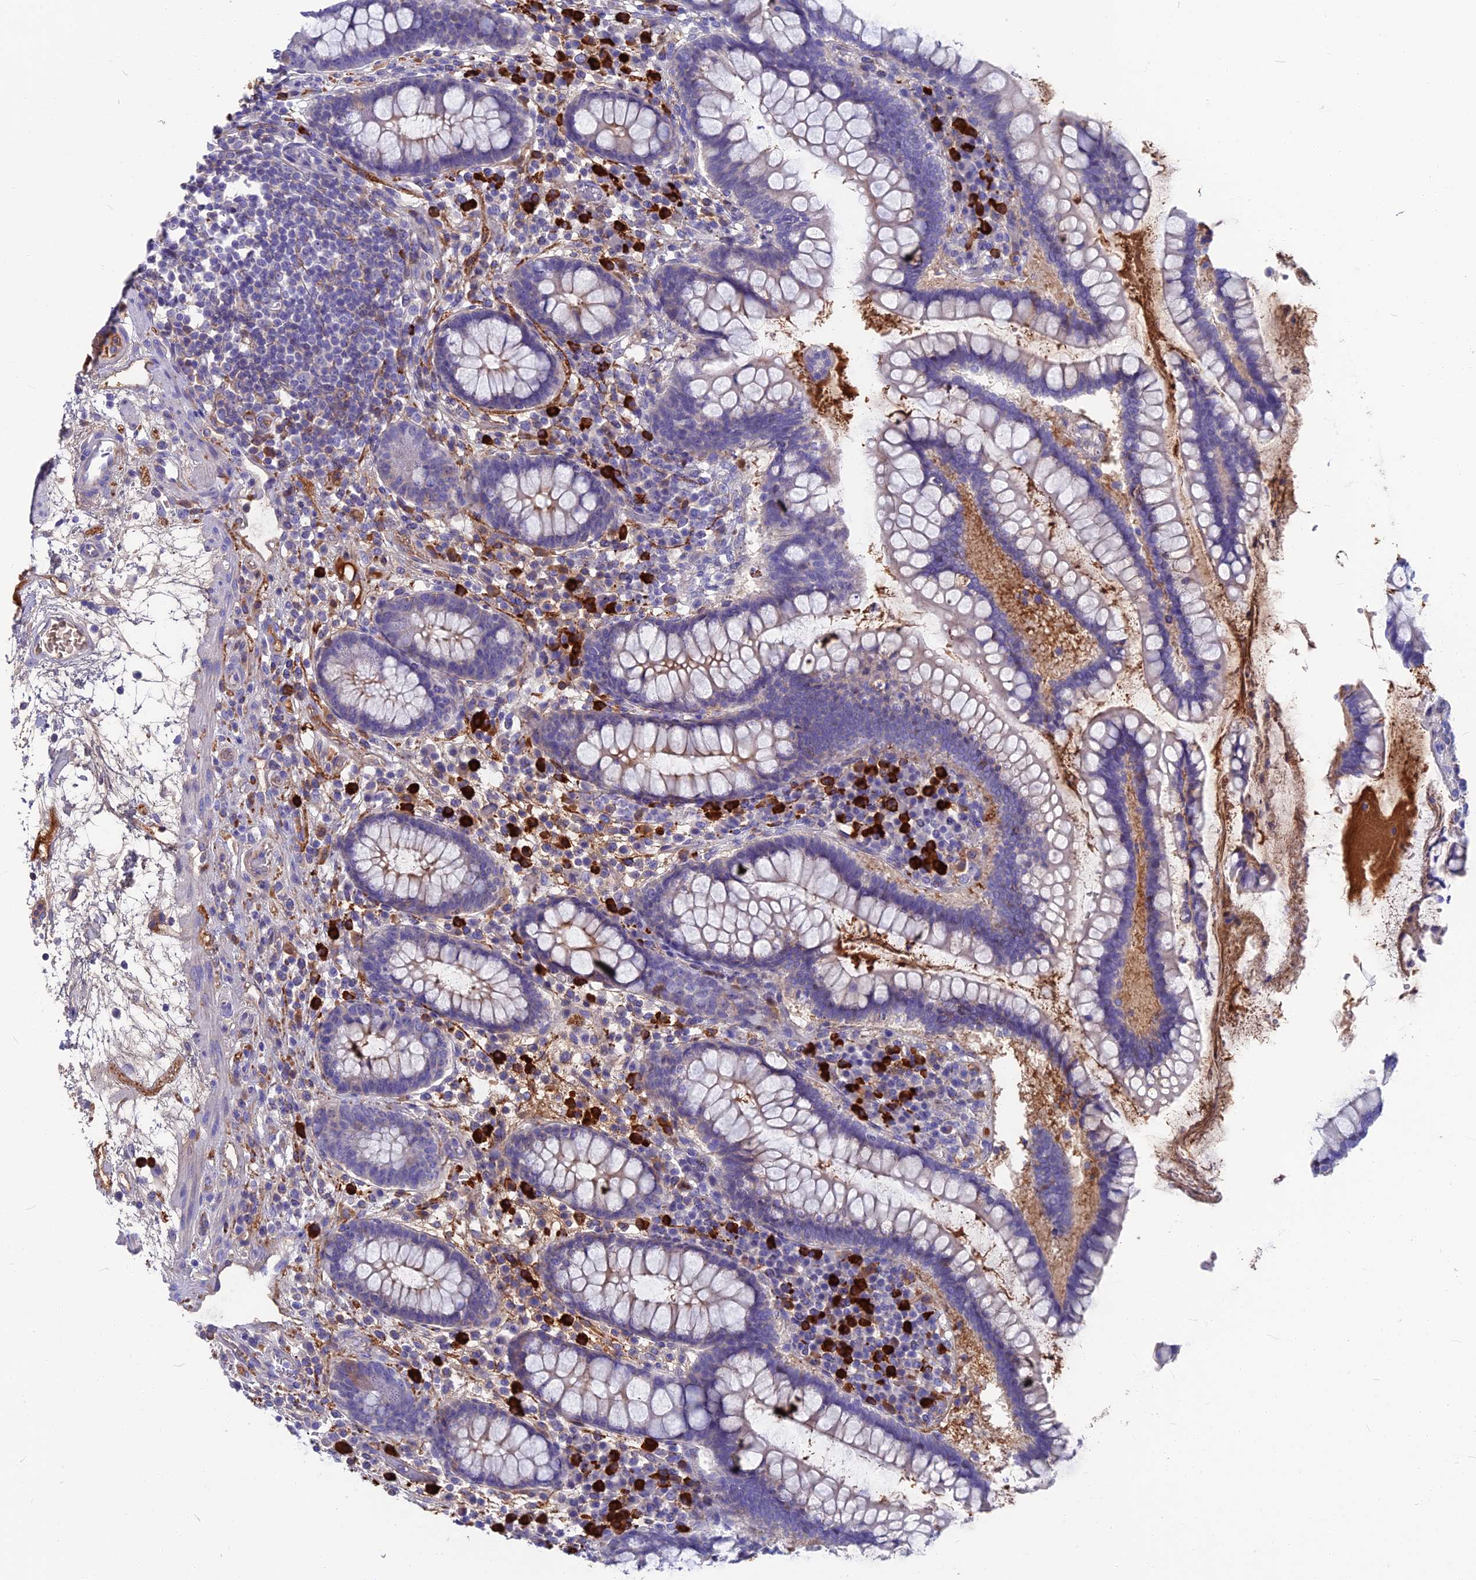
{"staining": {"intensity": "moderate", "quantity": ">75%", "location": "cytoplasmic/membranous"}, "tissue": "colon", "cell_type": "Endothelial cells", "image_type": "normal", "snomed": [{"axis": "morphology", "description": "Normal tissue, NOS"}, {"axis": "topography", "description": "Colon"}], "caption": "Colon stained with immunohistochemistry reveals moderate cytoplasmic/membranous expression in about >75% of endothelial cells. Using DAB (3,3'-diaminobenzidine) (brown) and hematoxylin (blue) stains, captured at high magnification using brightfield microscopy.", "gene": "SNAP91", "patient": {"sex": "female", "age": 79}}